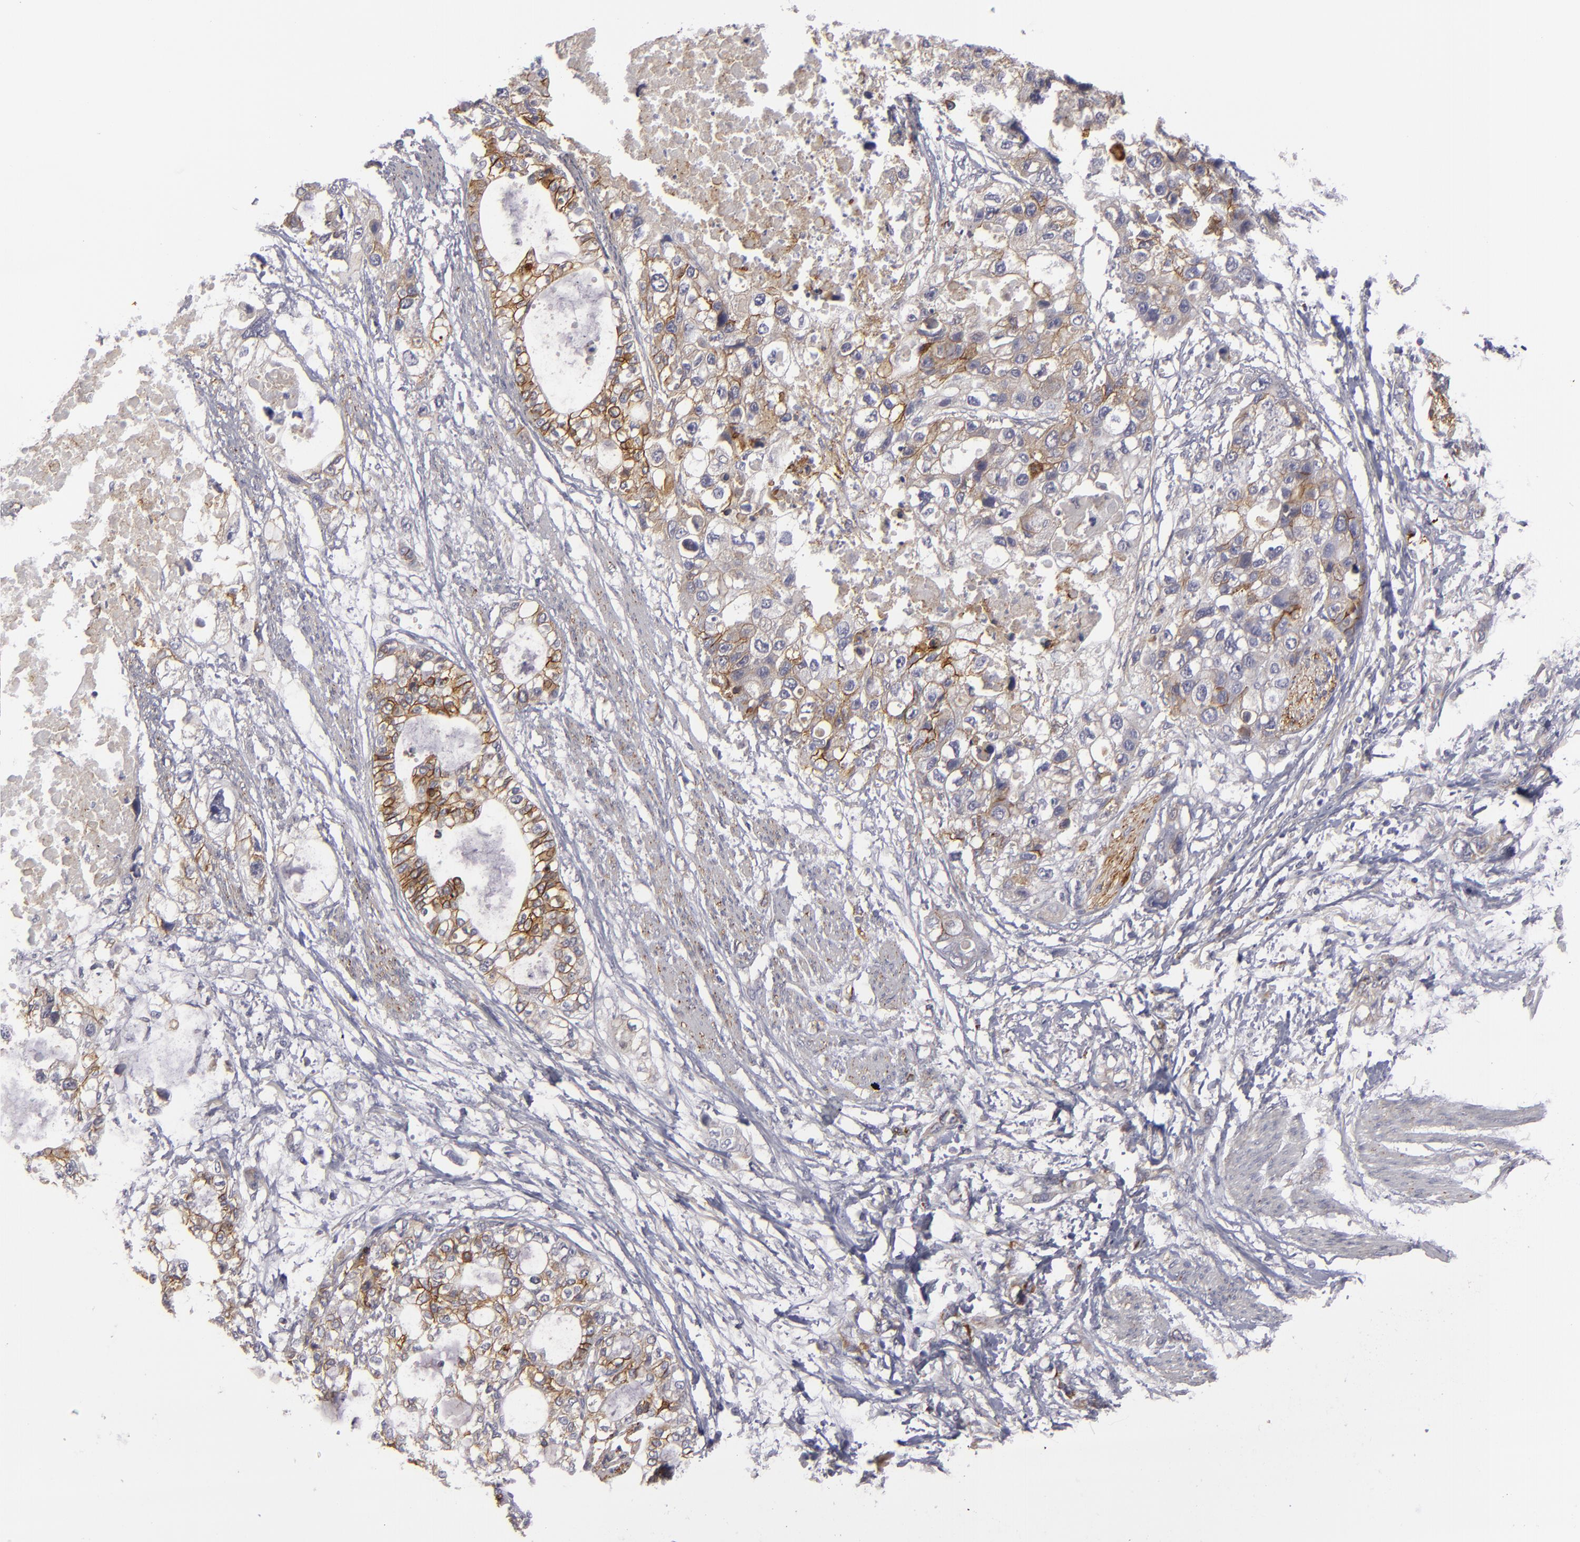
{"staining": {"intensity": "weak", "quantity": "25%-75%", "location": "cytoplasmic/membranous"}, "tissue": "stomach cancer", "cell_type": "Tumor cells", "image_type": "cancer", "snomed": [{"axis": "morphology", "description": "Adenocarcinoma, NOS"}, {"axis": "topography", "description": "Stomach, upper"}], "caption": "Immunohistochemistry (IHC) staining of stomach cancer (adenocarcinoma), which exhibits low levels of weak cytoplasmic/membranous expression in about 25%-75% of tumor cells indicating weak cytoplasmic/membranous protein staining. The staining was performed using DAB (brown) for protein detection and nuclei were counterstained in hematoxylin (blue).", "gene": "ALCAM", "patient": {"sex": "female", "age": 52}}